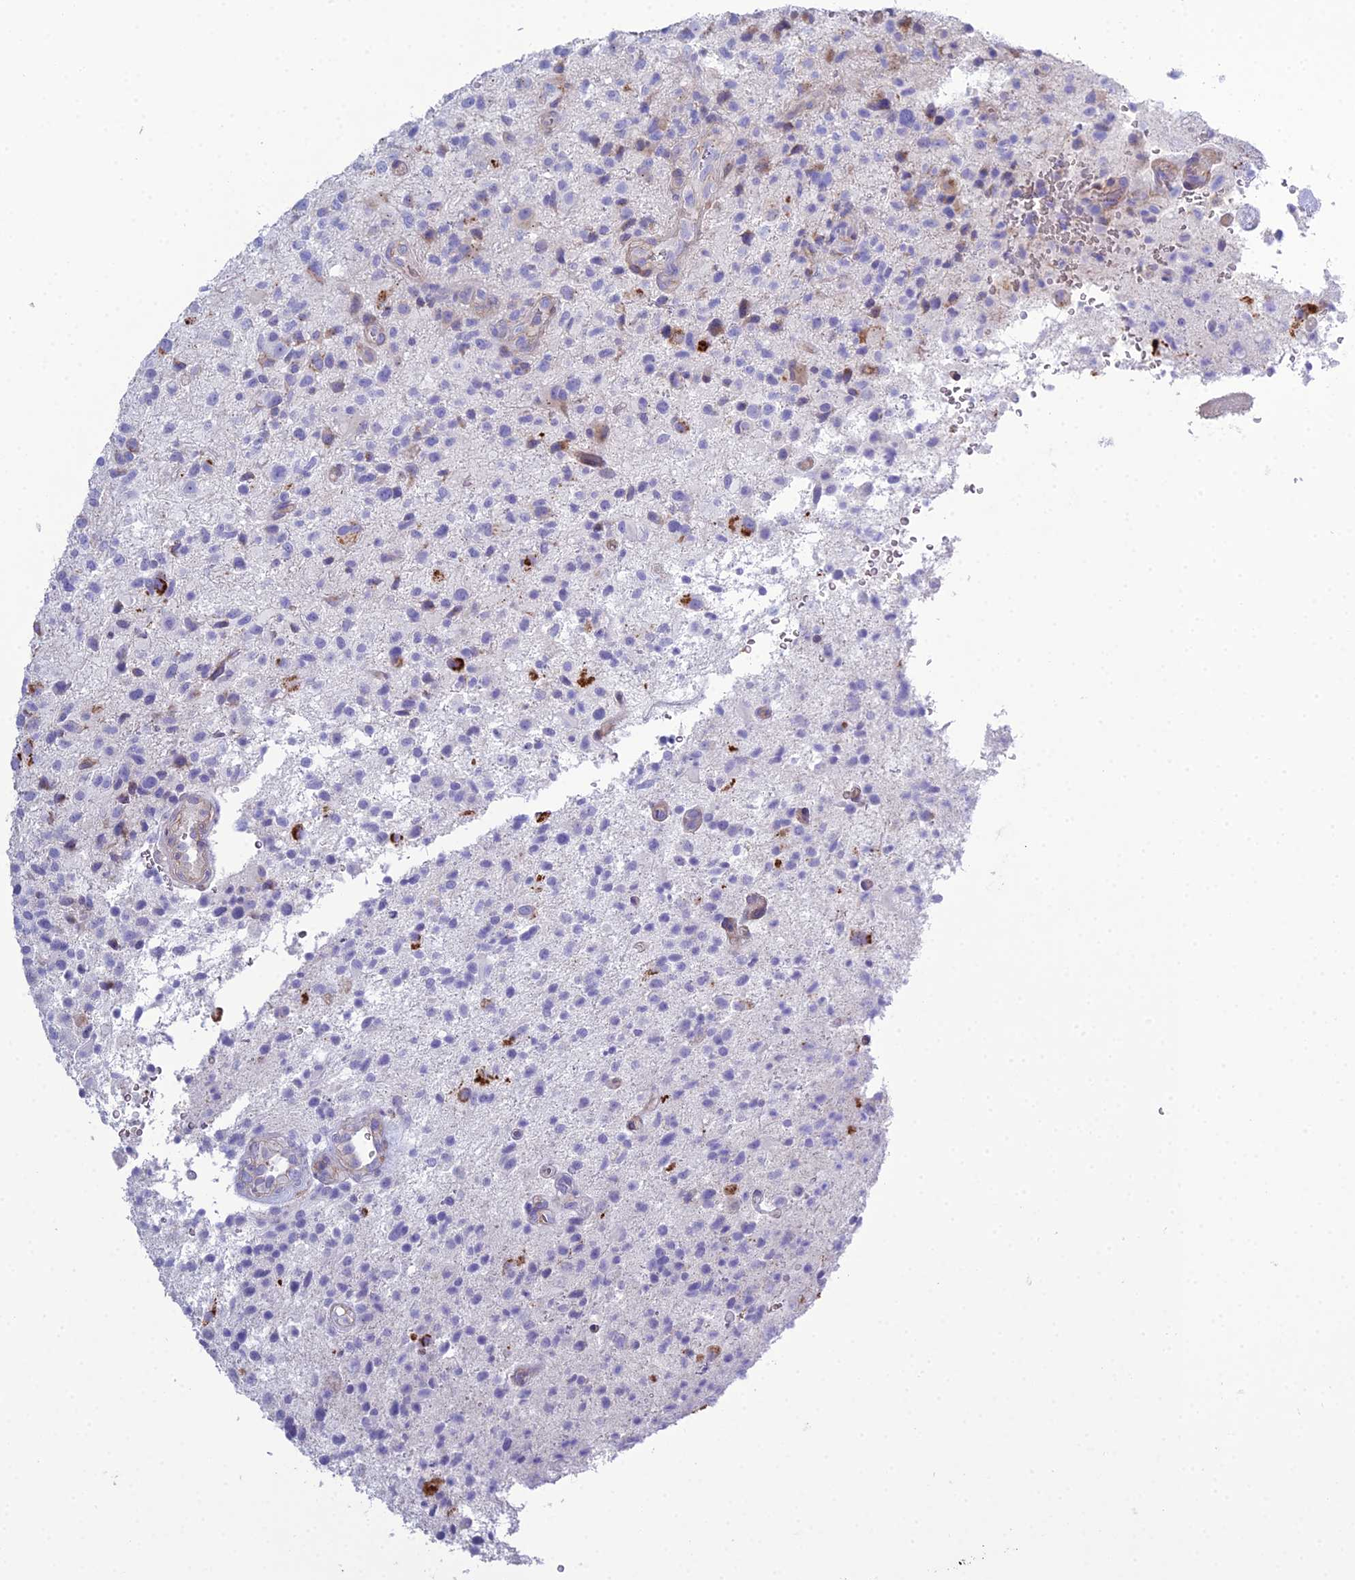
{"staining": {"intensity": "negative", "quantity": "none", "location": "none"}, "tissue": "glioma", "cell_type": "Tumor cells", "image_type": "cancer", "snomed": [{"axis": "morphology", "description": "Glioma, malignant, High grade"}, {"axis": "topography", "description": "Brain"}], "caption": "This histopathology image is of glioma stained with immunohistochemistry to label a protein in brown with the nuclei are counter-stained blue. There is no staining in tumor cells.", "gene": "OR1Q1", "patient": {"sex": "male", "age": 47}}